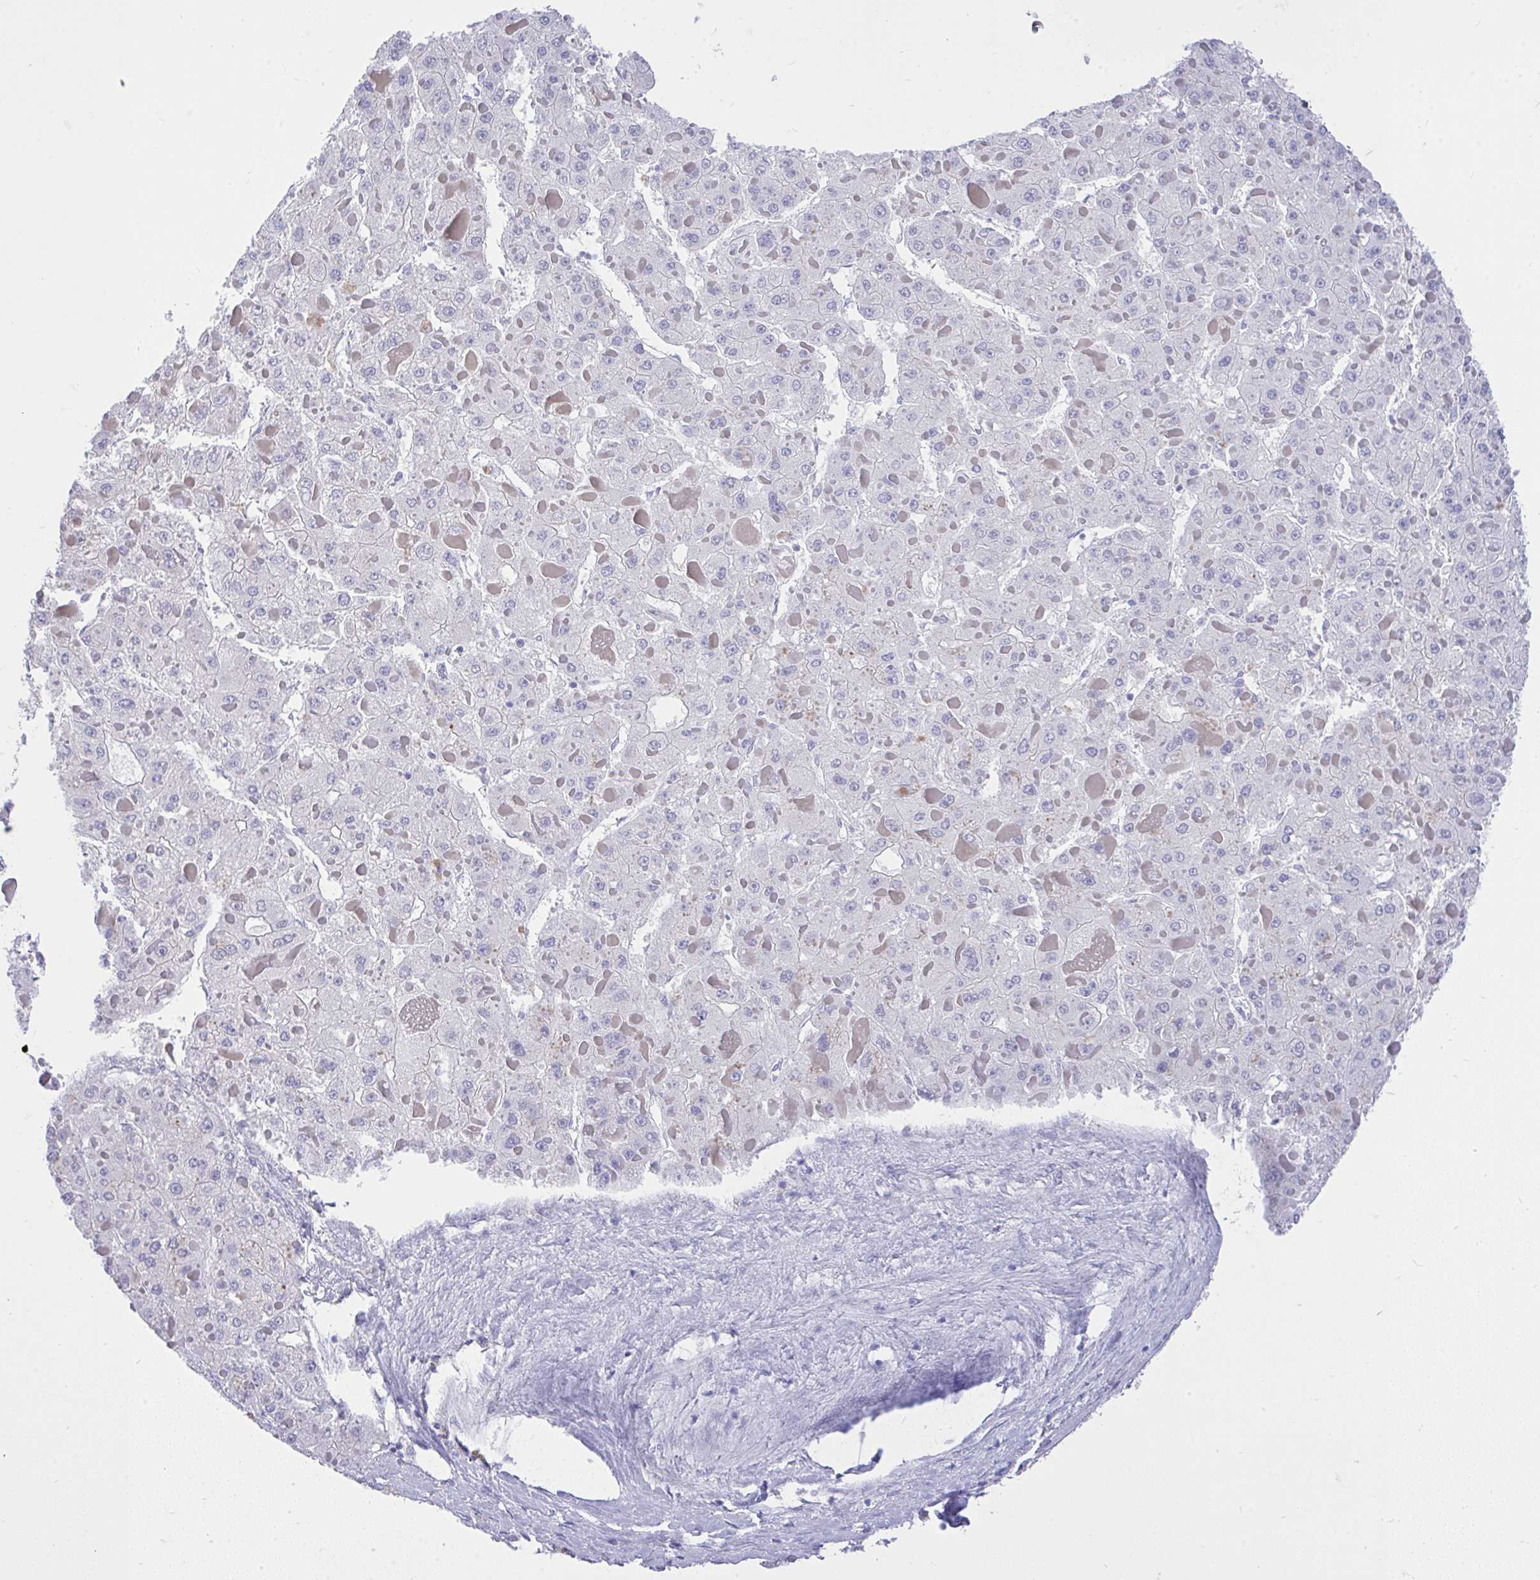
{"staining": {"intensity": "negative", "quantity": "none", "location": "none"}, "tissue": "liver cancer", "cell_type": "Tumor cells", "image_type": "cancer", "snomed": [{"axis": "morphology", "description": "Carcinoma, Hepatocellular, NOS"}, {"axis": "topography", "description": "Liver"}], "caption": "The micrograph displays no staining of tumor cells in liver cancer. Nuclei are stained in blue.", "gene": "MS4A12", "patient": {"sex": "female", "age": 73}}